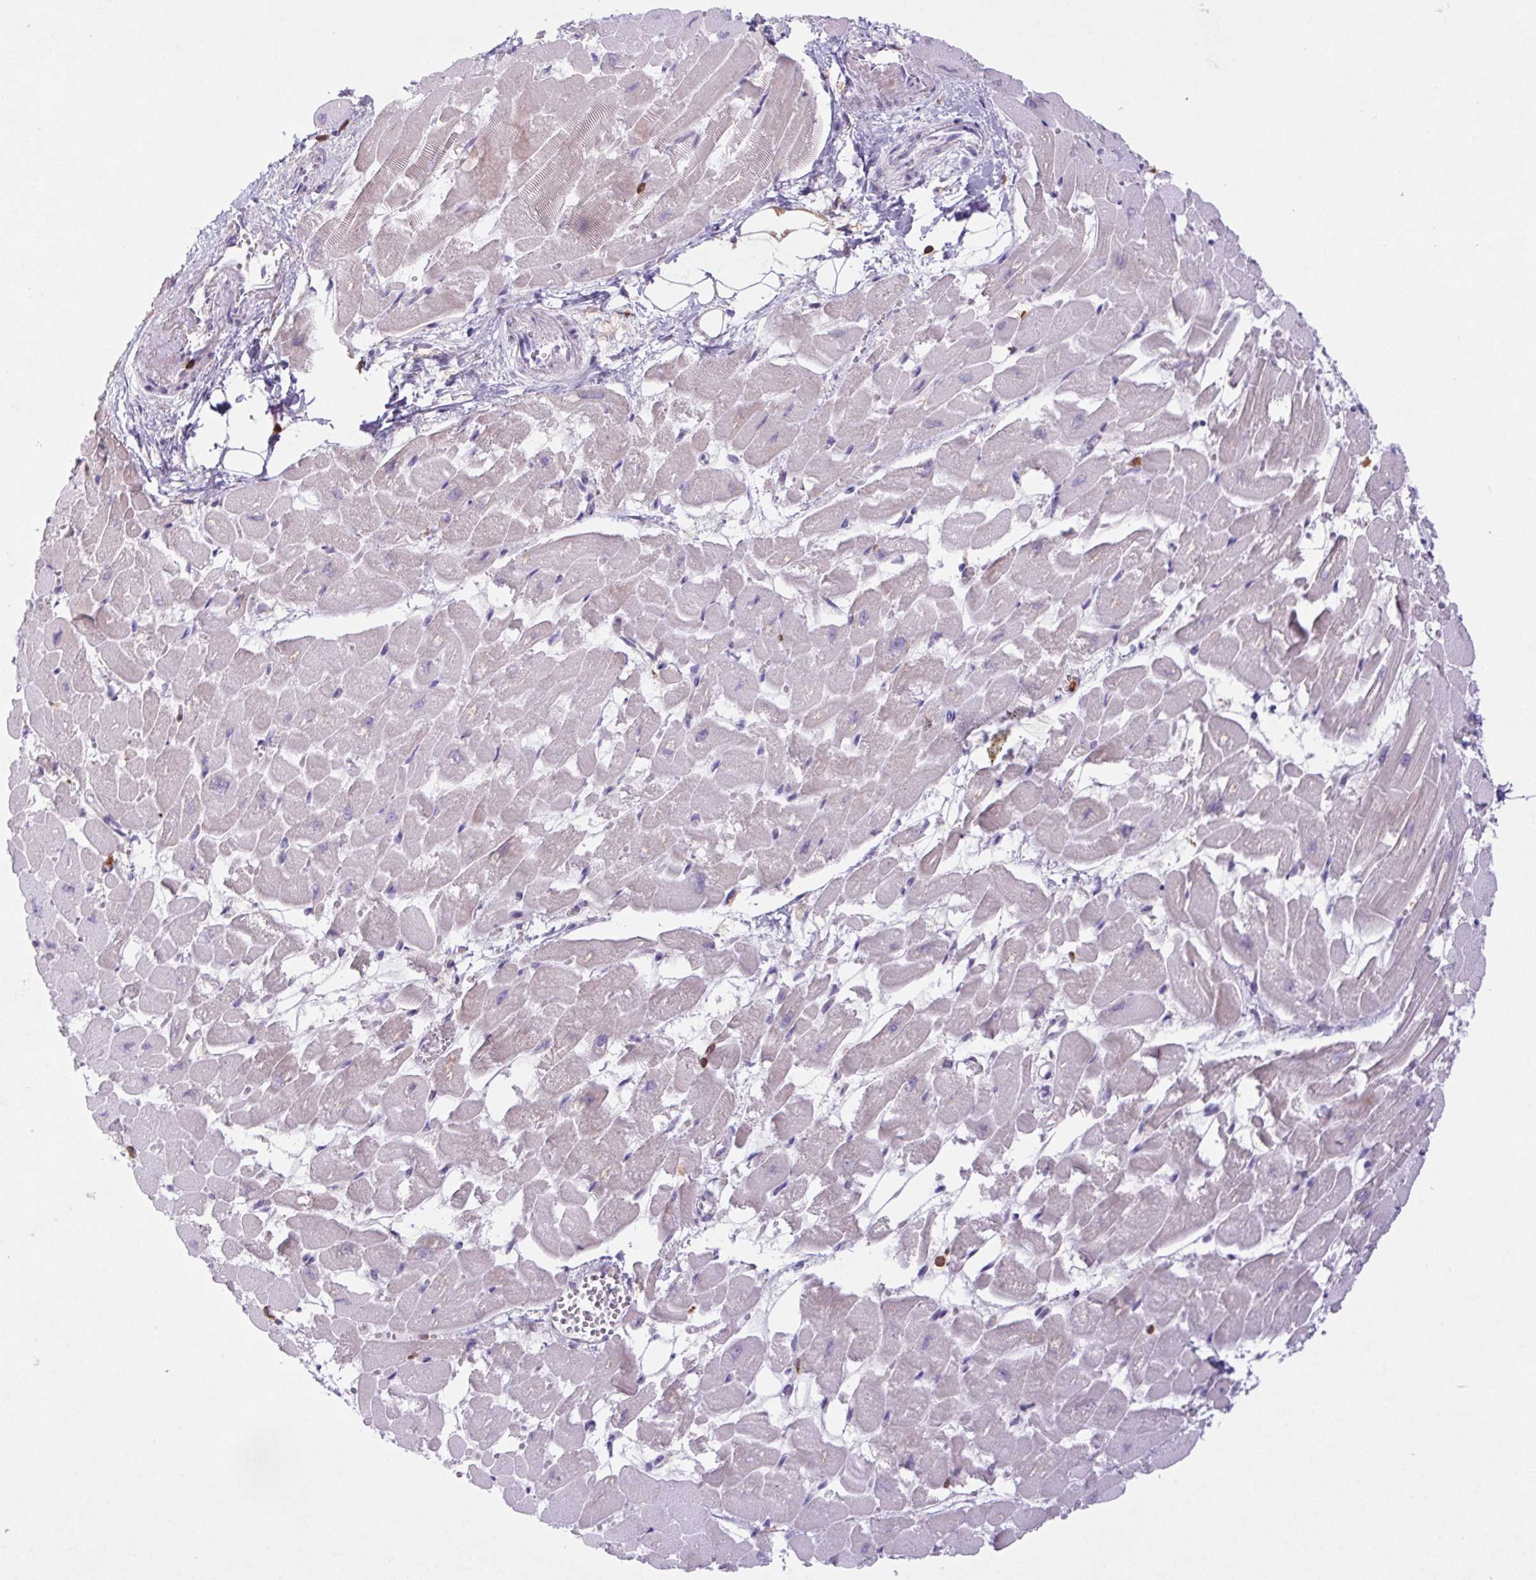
{"staining": {"intensity": "negative", "quantity": "none", "location": "none"}, "tissue": "heart muscle", "cell_type": "Cardiomyocytes", "image_type": "normal", "snomed": [{"axis": "morphology", "description": "Normal tissue, NOS"}, {"axis": "topography", "description": "Heart"}], "caption": "IHC of unremarkable human heart muscle exhibits no positivity in cardiomyocytes. The staining is performed using DAB brown chromogen with nuclei counter-stained in using hematoxylin.", "gene": "APBB1IP", "patient": {"sex": "female", "age": 52}}